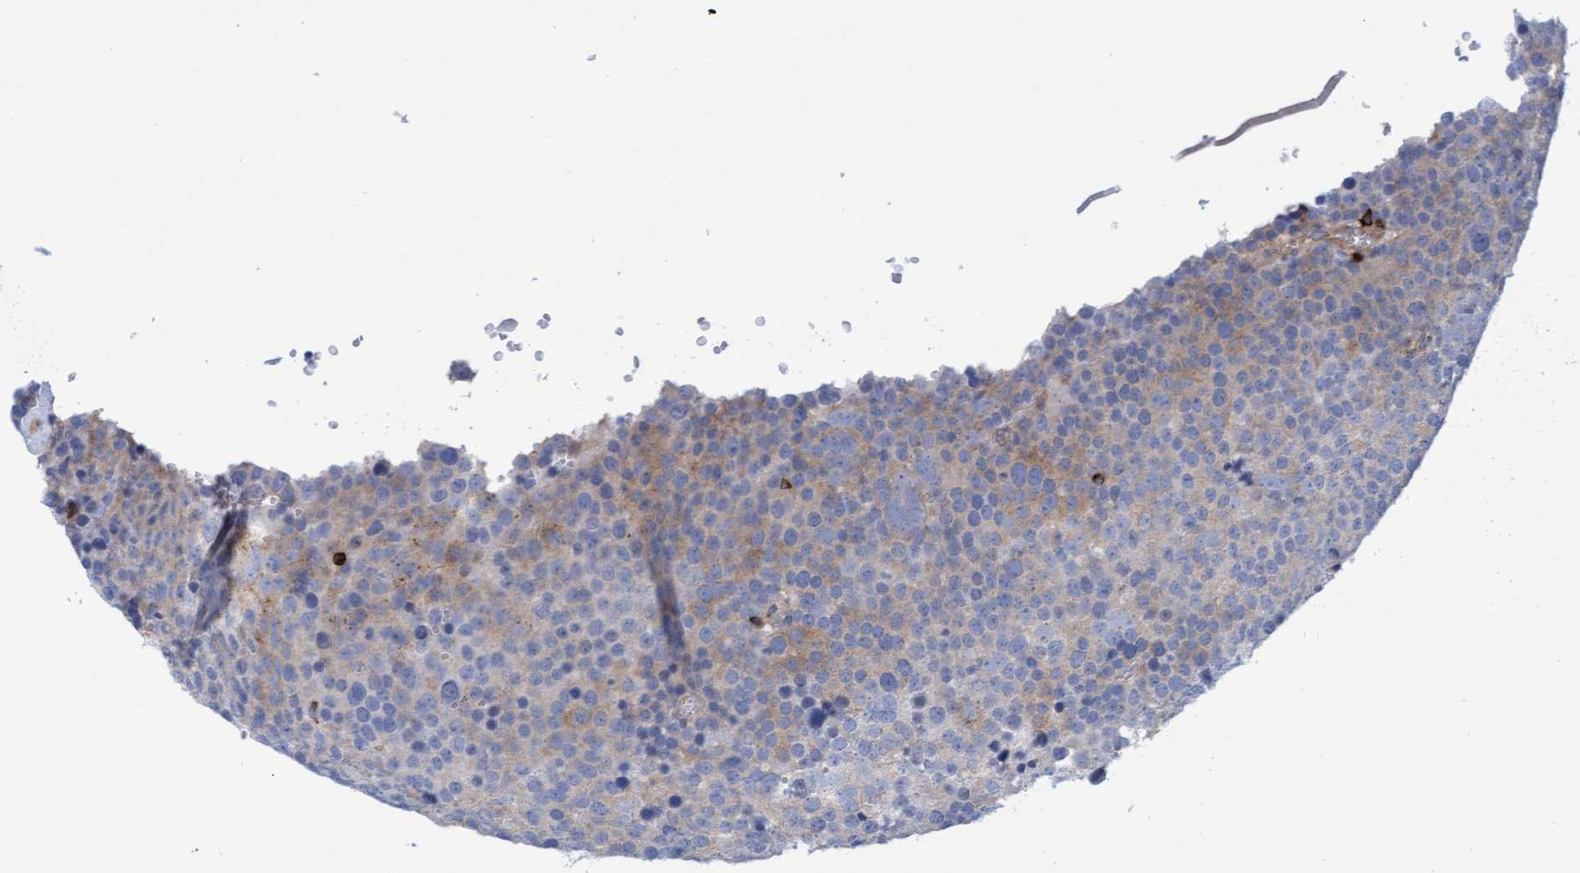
{"staining": {"intensity": "weak", "quantity": "25%-75%", "location": "cytoplasmic/membranous"}, "tissue": "testis cancer", "cell_type": "Tumor cells", "image_type": "cancer", "snomed": [{"axis": "morphology", "description": "Seminoma, NOS"}, {"axis": "topography", "description": "Testis"}], "caption": "Approximately 25%-75% of tumor cells in testis seminoma exhibit weak cytoplasmic/membranous protein positivity as visualized by brown immunohistochemical staining.", "gene": "FNBP1", "patient": {"sex": "male", "age": 71}}